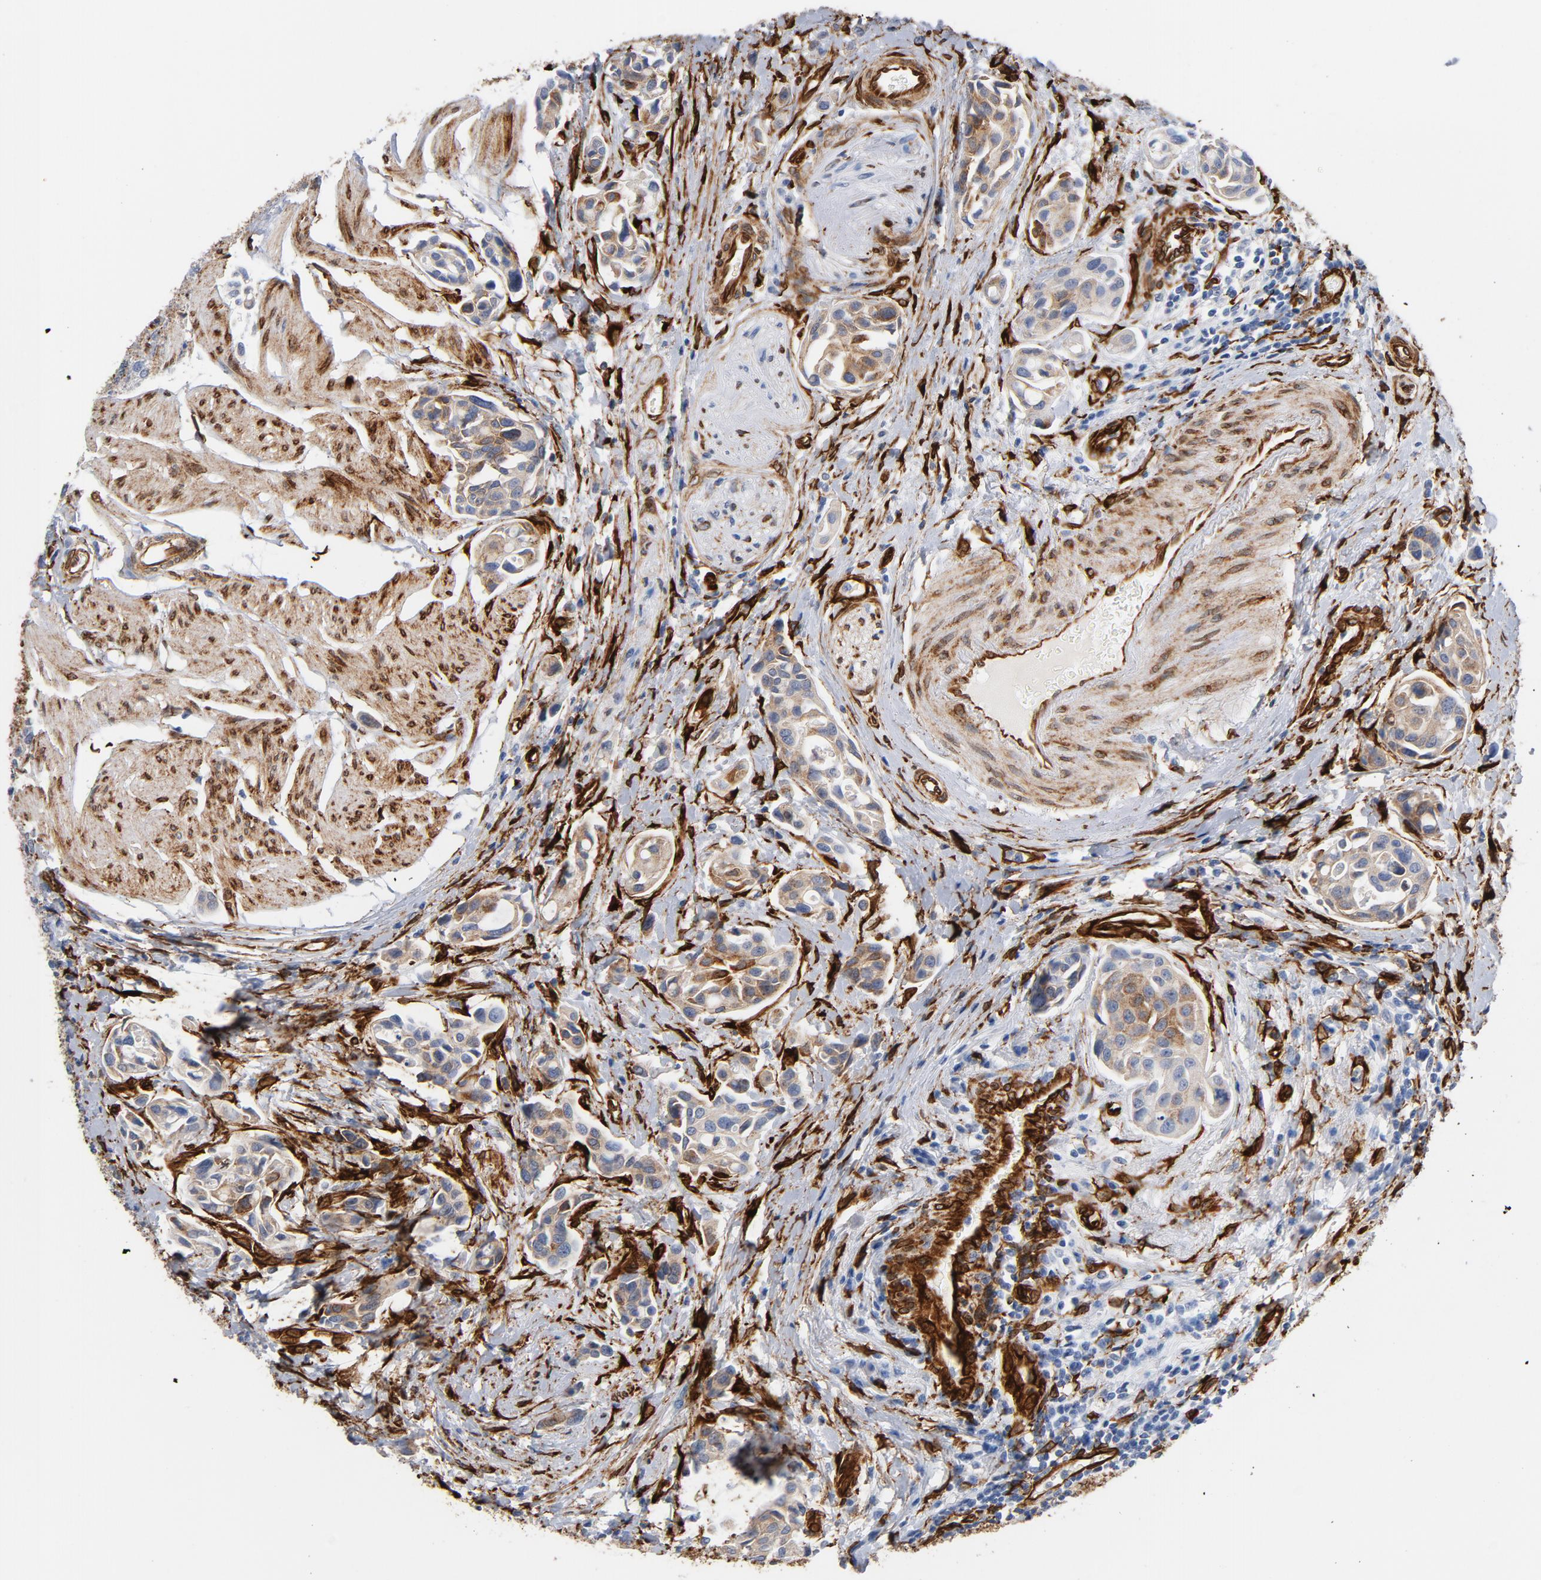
{"staining": {"intensity": "moderate", "quantity": ">75%", "location": "cytoplasmic/membranous"}, "tissue": "urothelial cancer", "cell_type": "Tumor cells", "image_type": "cancer", "snomed": [{"axis": "morphology", "description": "Urothelial carcinoma, High grade"}, {"axis": "topography", "description": "Urinary bladder"}], "caption": "Moderate cytoplasmic/membranous expression is present in about >75% of tumor cells in urothelial cancer. (DAB (3,3'-diaminobenzidine) IHC with brightfield microscopy, high magnification).", "gene": "SERPINH1", "patient": {"sex": "male", "age": 78}}